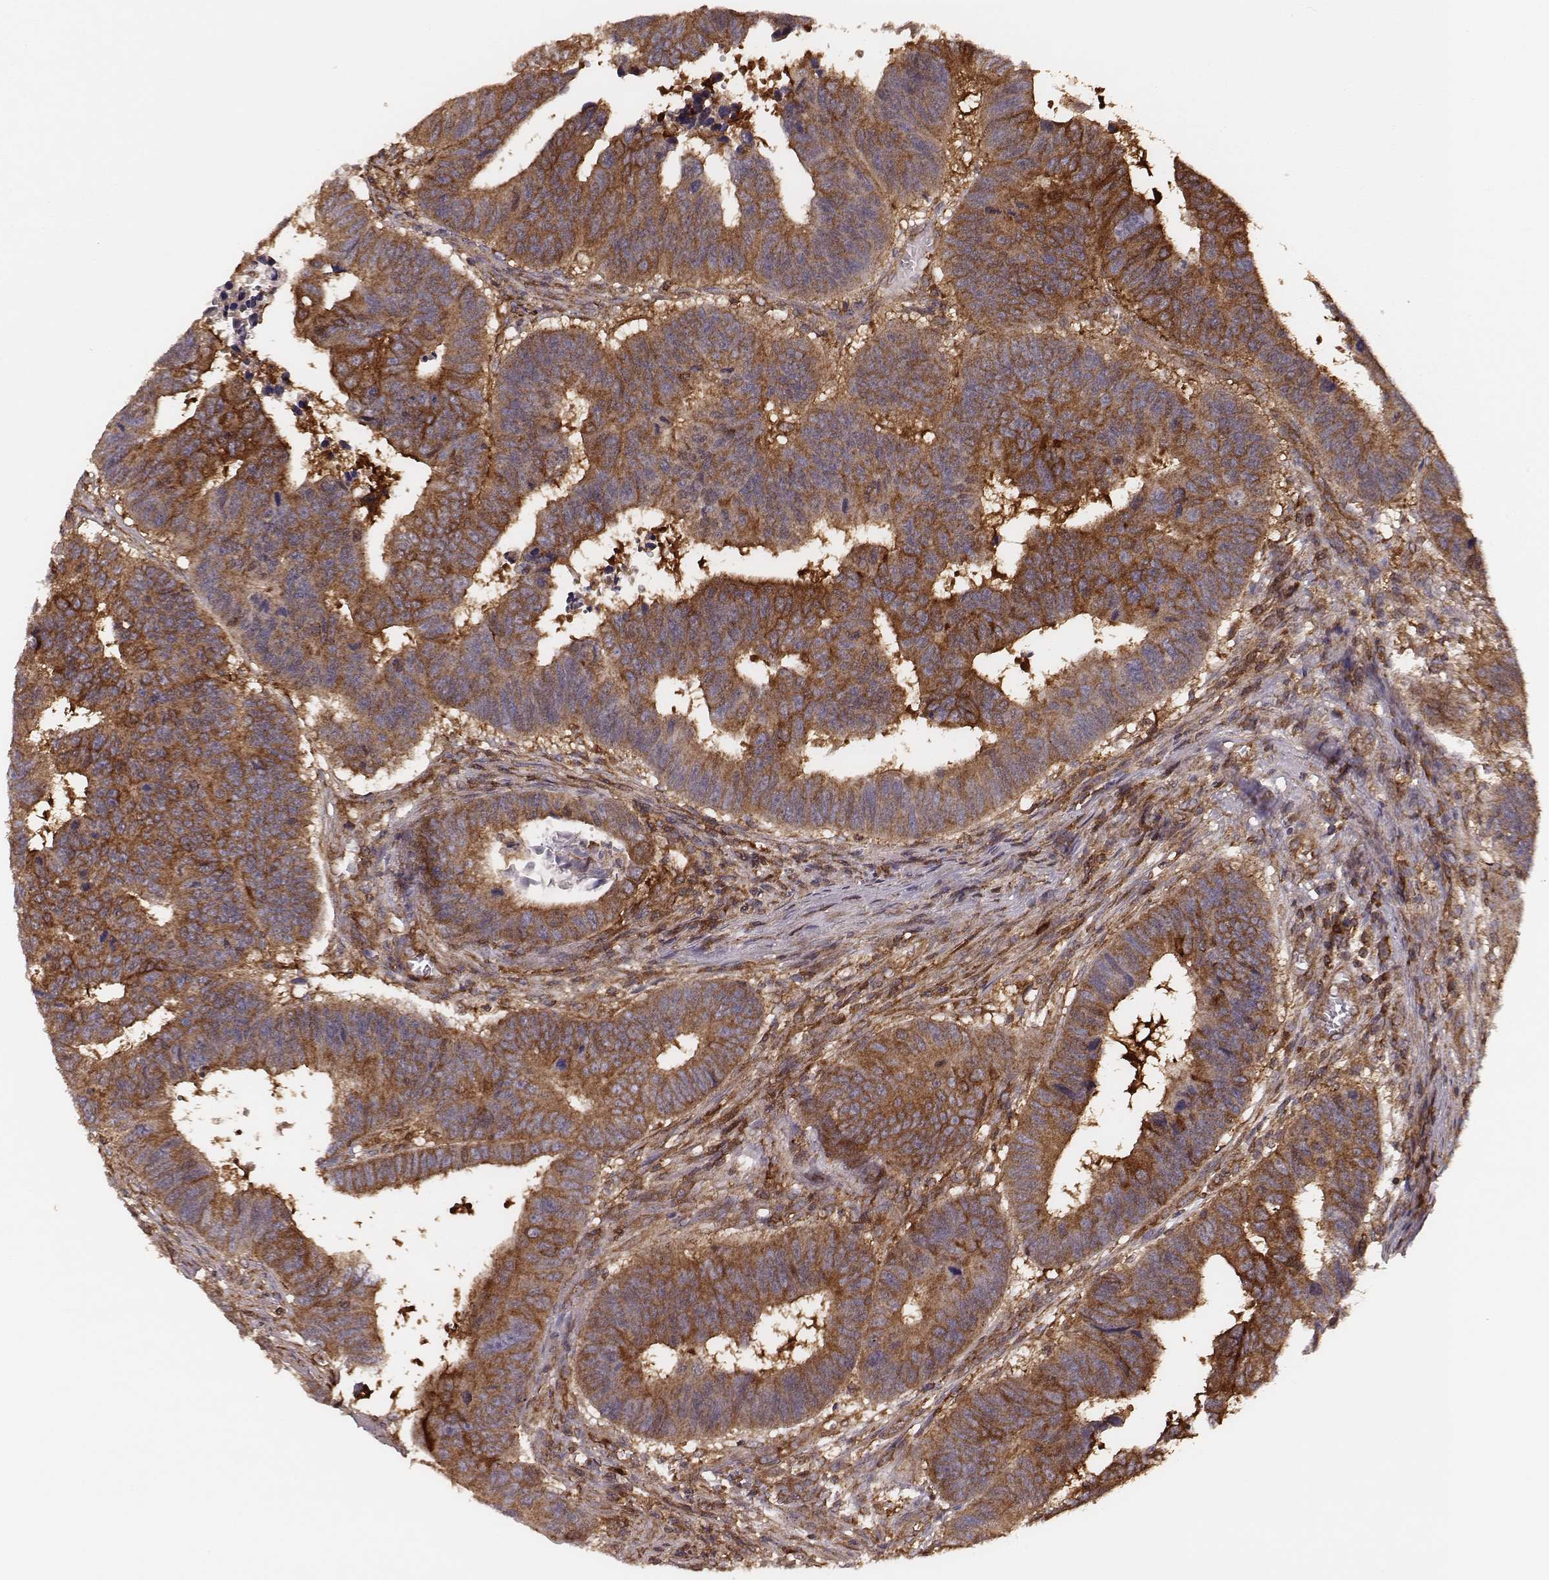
{"staining": {"intensity": "strong", "quantity": ">75%", "location": "cytoplasmic/membranous"}, "tissue": "colorectal cancer", "cell_type": "Tumor cells", "image_type": "cancer", "snomed": [{"axis": "morphology", "description": "Adenocarcinoma, NOS"}, {"axis": "topography", "description": "Rectum"}], "caption": "Strong cytoplasmic/membranous positivity for a protein is identified in about >75% of tumor cells of adenocarcinoma (colorectal) using immunohistochemistry (IHC).", "gene": "CARS1", "patient": {"sex": "female", "age": 85}}